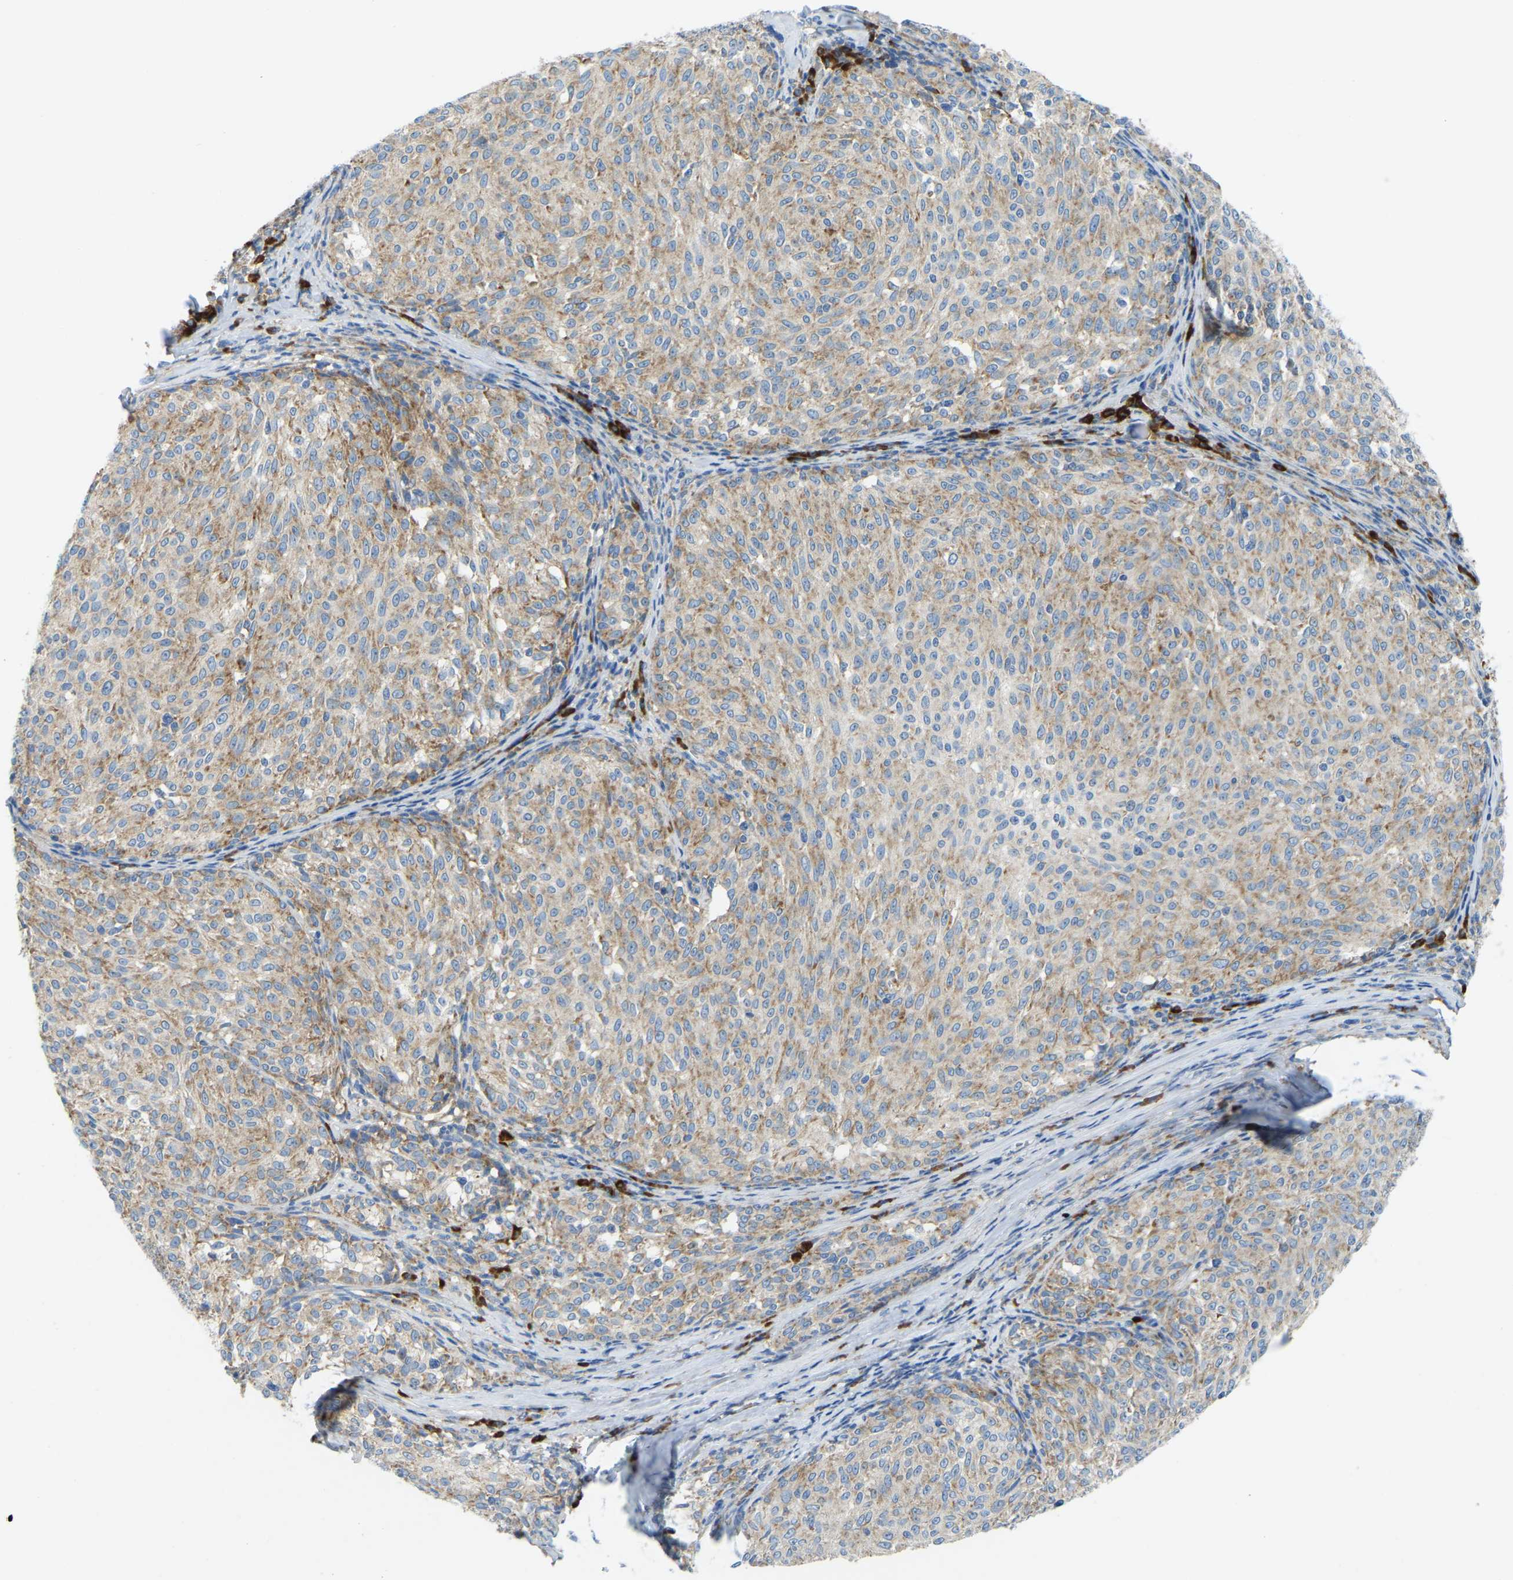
{"staining": {"intensity": "weak", "quantity": ">75%", "location": "cytoplasmic/membranous"}, "tissue": "melanoma", "cell_type": "Tumor cells", "image_type": "cancer", "snomed": [{"axis": "morphology", "description": "Malignant melanoma, NOS"}, {"axis": "topography", "description": "Skin"}], "caption": "DAB (3,3'-diaminobenzidine) immunohistochemical staining of melanoma reveals weak cytoplasmic/membranous protein expression in about >75% of tumor cells.", "gene": "SND1", "patient": {"sex": "female", "age": 72}}